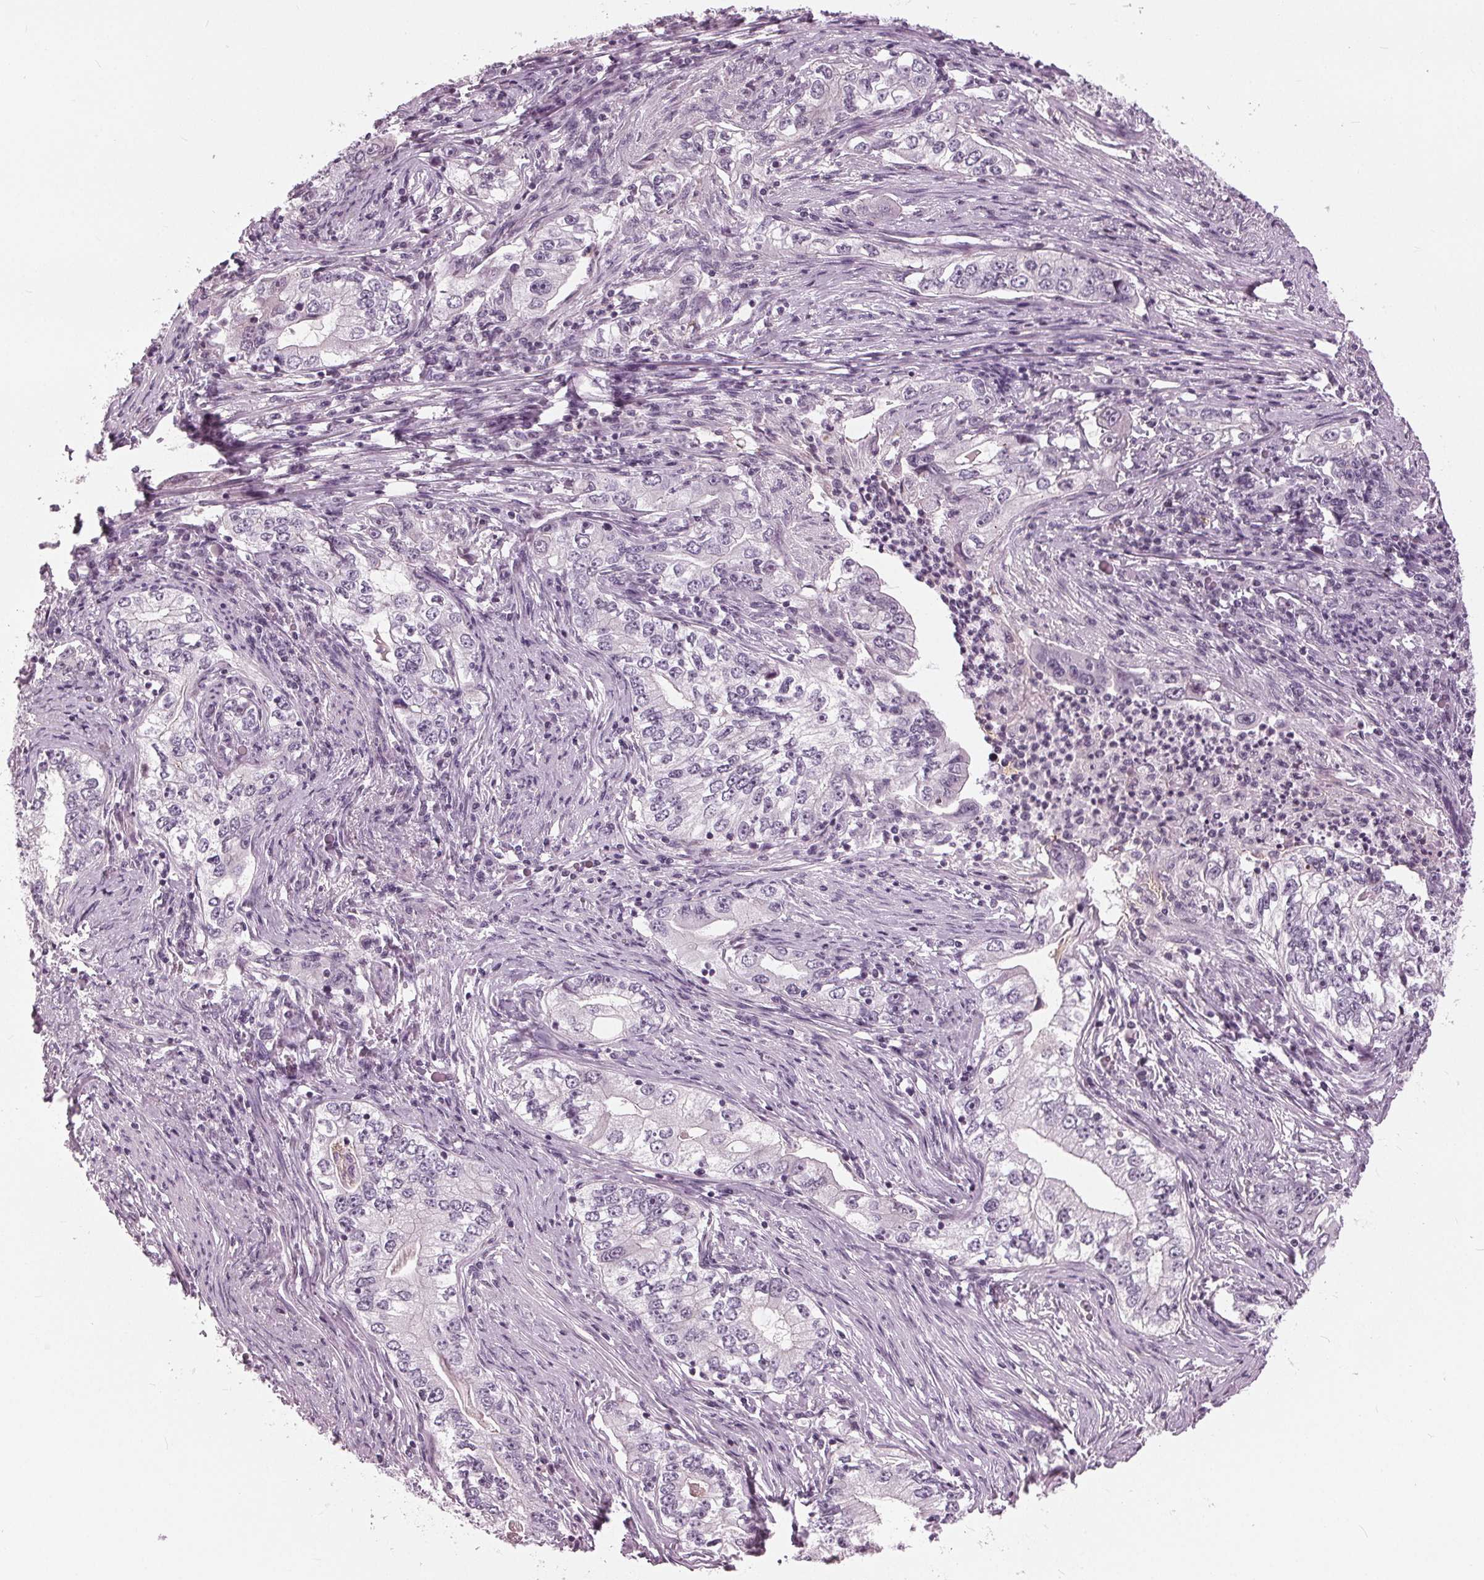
{"staining": {"intensity": "negative", "quantity": "none", "location": "none"}, "tissue": "stomach cancer", "cell_type": "Tumor cells", "image_type": "cancer", "snomed": [{"axis": "morphology", "description": "Adenocarcinoma, NOS"}, {"axis": "topography", "description": "Stomach, lower"}], "caption": "Immunohistochemical staining of human stomach adenocarcinoma exhibits no significant staining in tumor cells. (DAB IHC visualized using brightfield microscopy, high magnification).", "gene": "SLC9A4", "patient": {"sex": "female", "age": 72}}